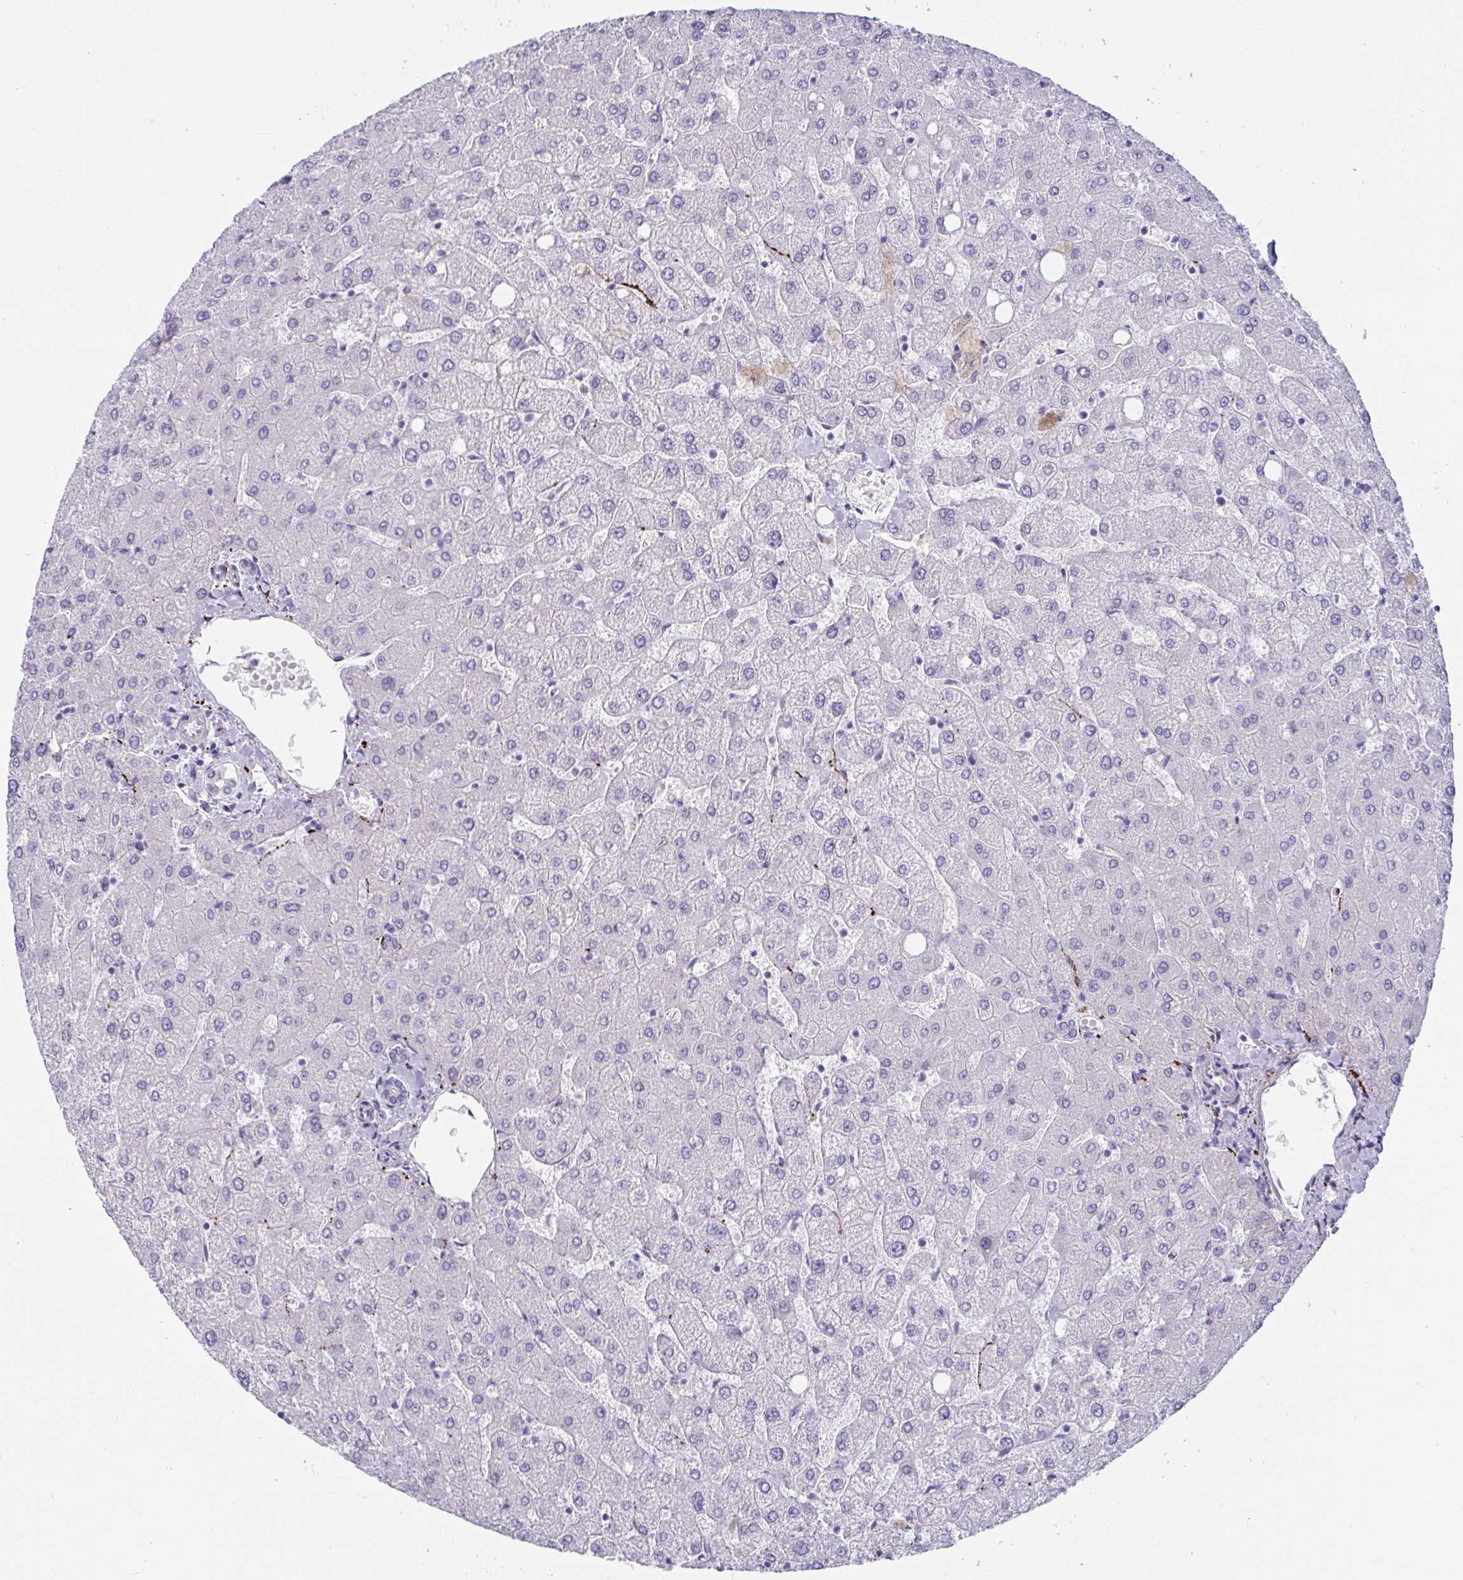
{"staining": {"intensity": "negative", "quantity": "none", "location": "none"}, "tissue": "liver", "cell_type": "Cholangiocytes", "image_type": "normal", "snomed": [{"axis": "morphology", "description": "Normal tissue, NOS"}, {"axis": "topography", "description": "Liver"}], "caption": "An IHC micrograph of unremarkable liver is shown. There is no staining in cholangiocytes of liver.", "gene": "NPY", "patient": {"sex": "female", "age": 54}}